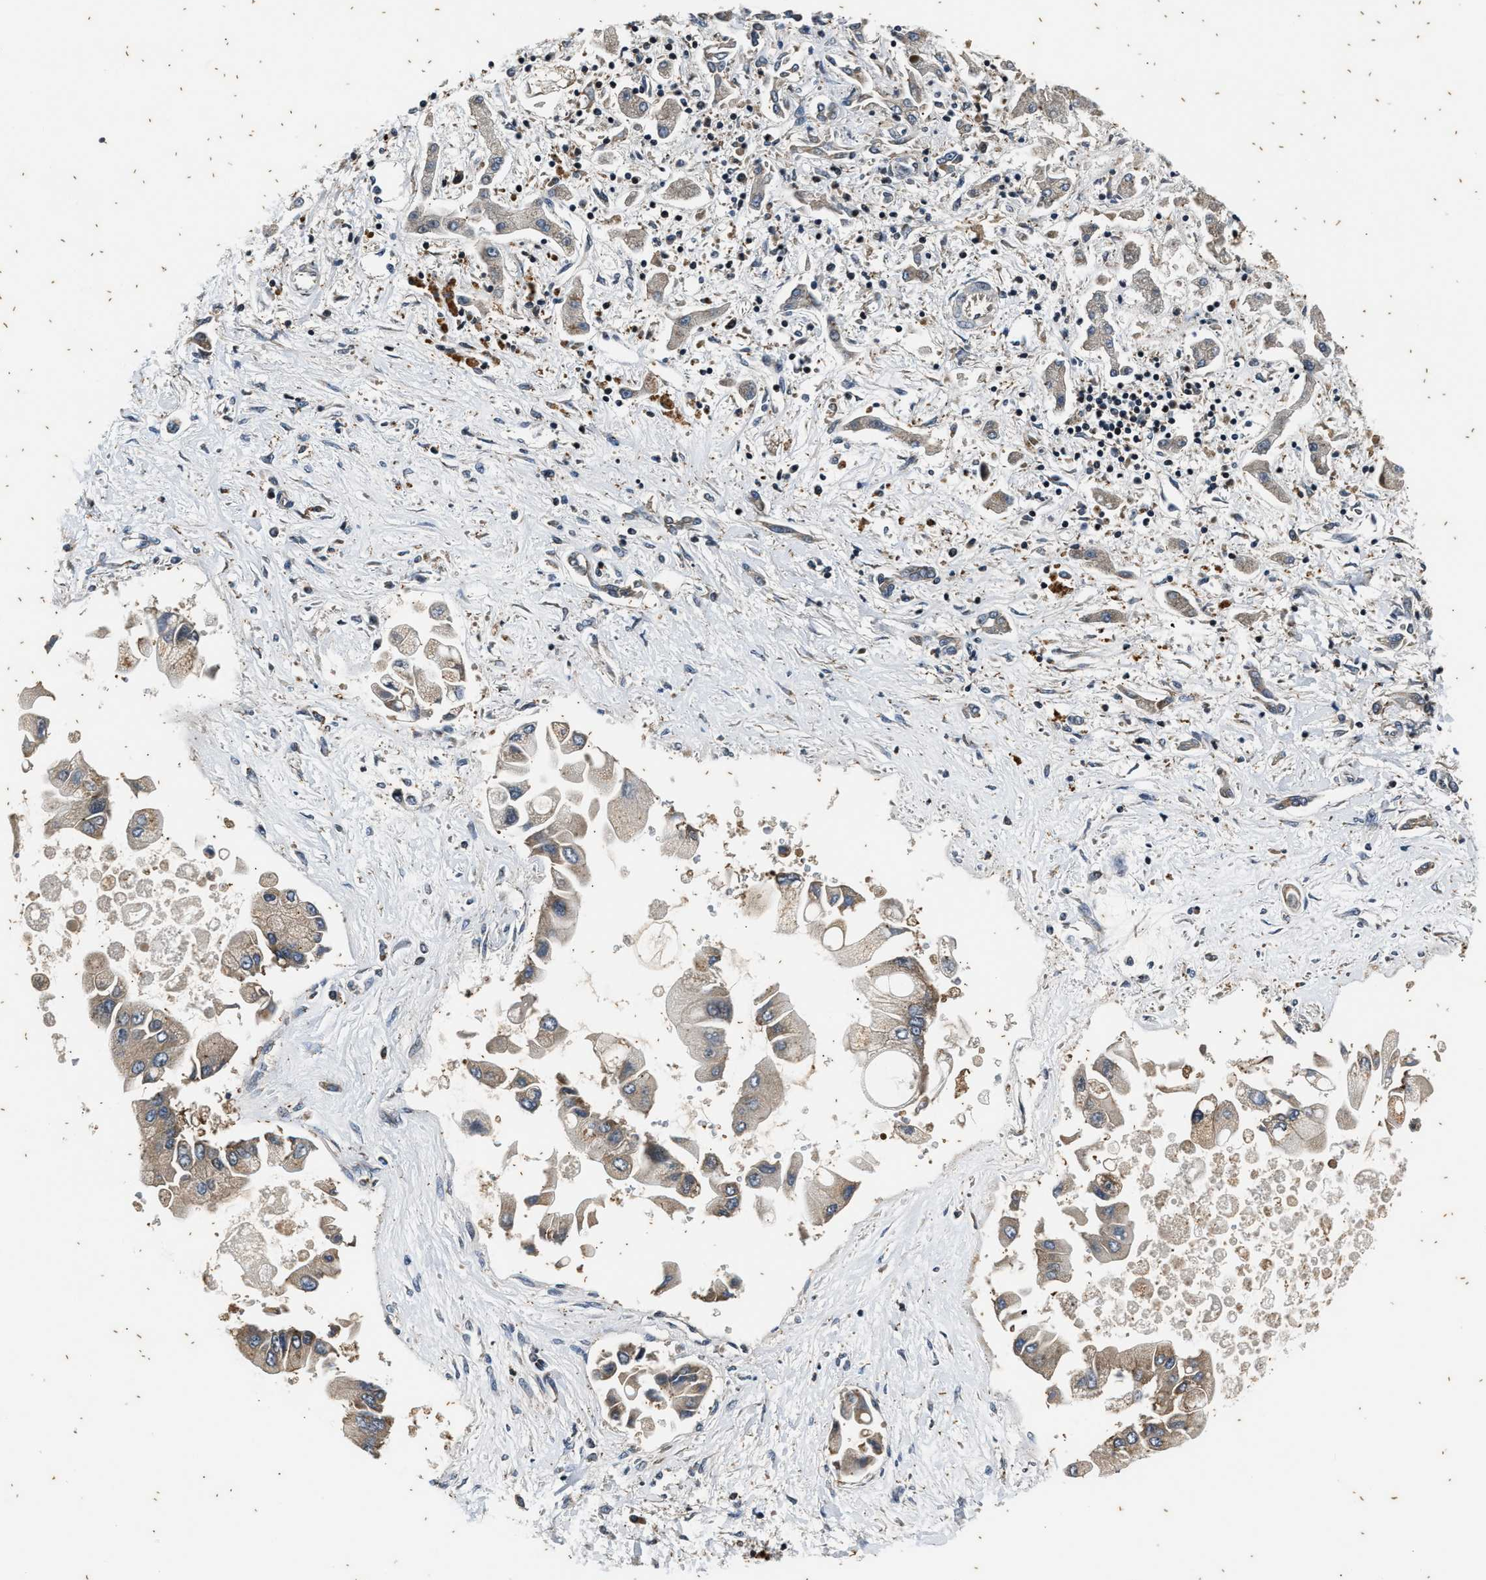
{"staining": {"intensity": "weak", "quantity": ">75%", "location": "cytoplasmic/membranous"}, "tissue": "liver cancer", "cell_type": "Tumor cells", "image_type": "cancer", "snomed": [{"axis": "morphology", "description": "Cholangiocarcinoma"}, {"axis": "topography", "description": "Liver"}], "caption": "Liver cancer tissue shows weak cytoplasmic/membranous positivity in about >75% of tumor cells, visualized by immunohistochemistry.", "gene": "PTPN7", "patient": {"sex": "male", "age": 50}}